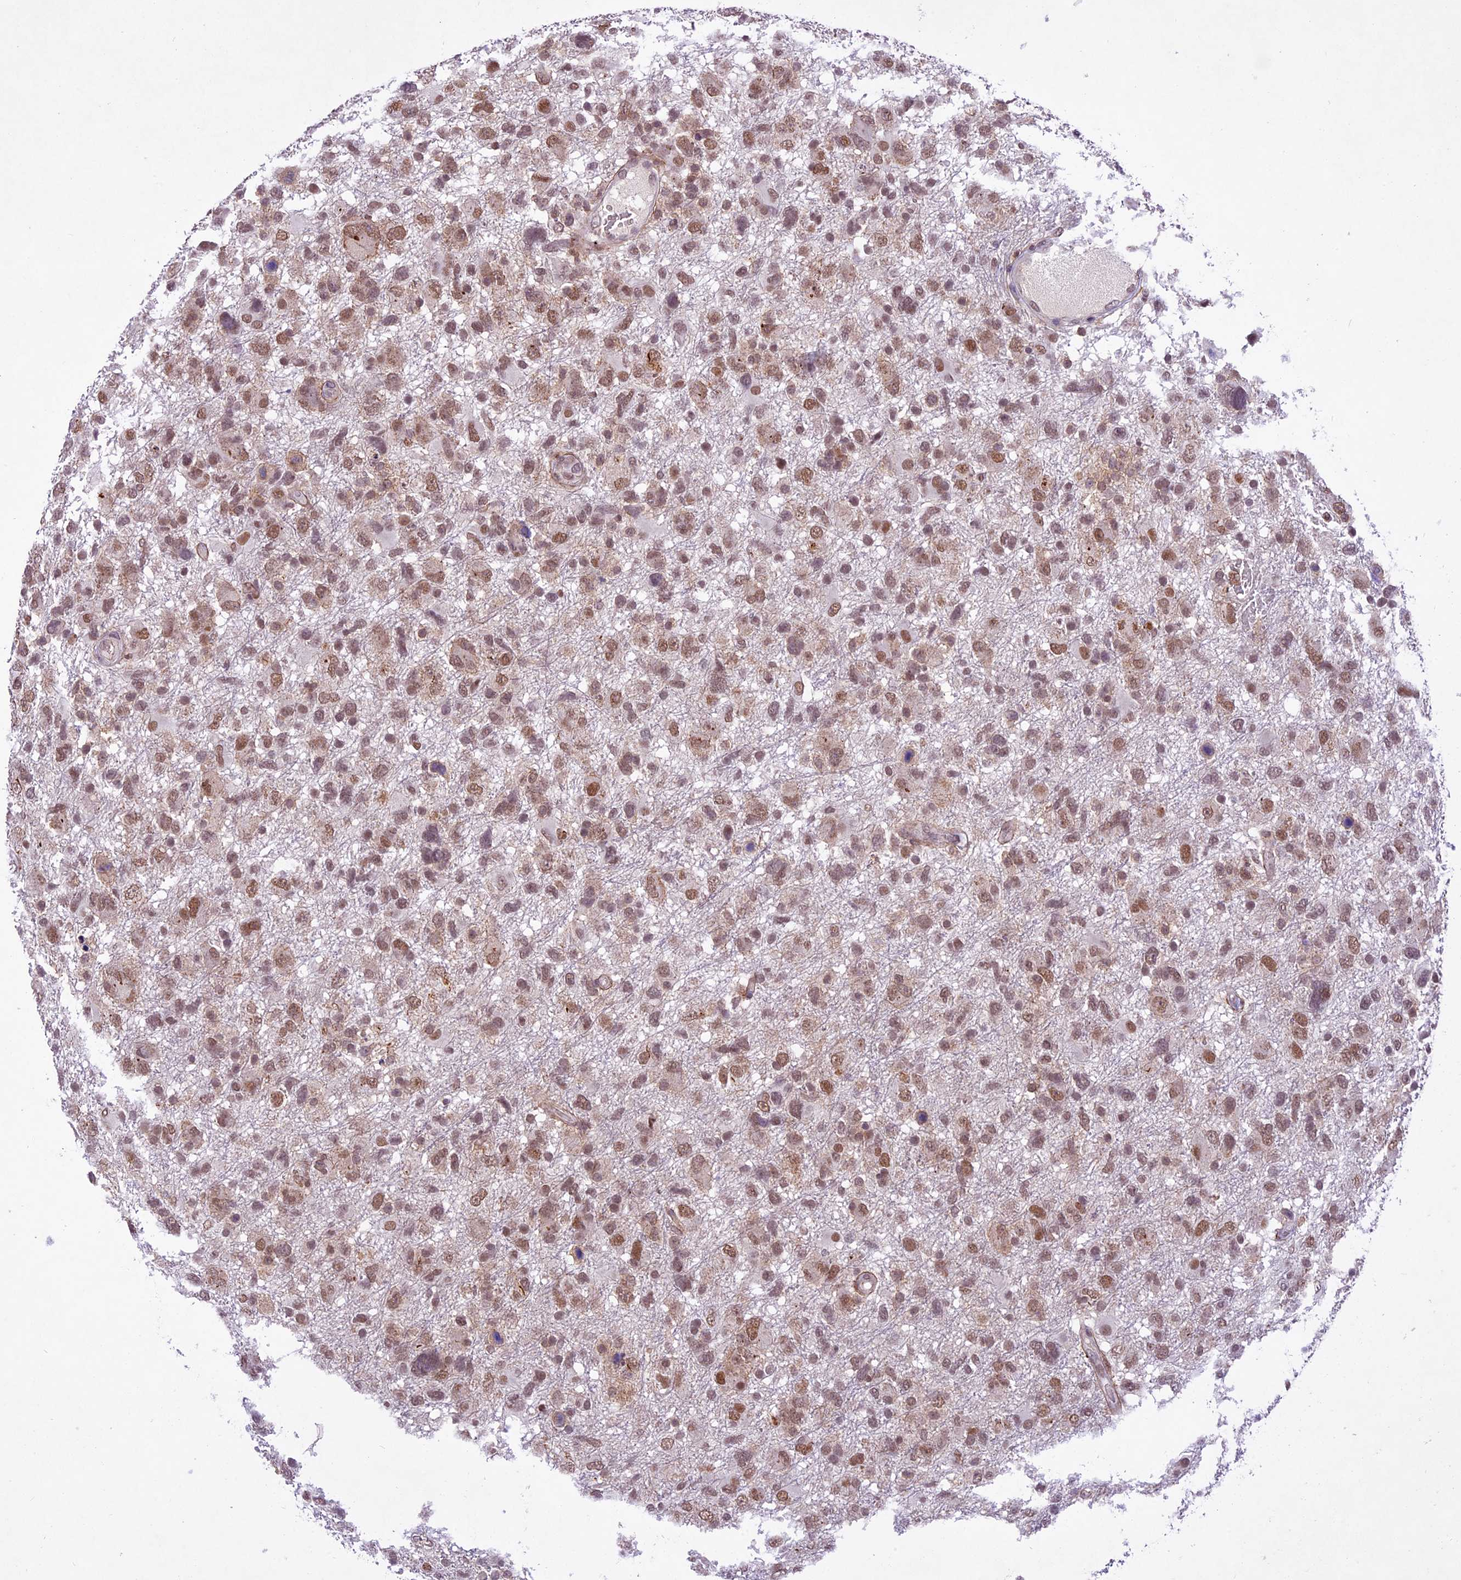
{"staining": {"intensity": "moderate", "quantity": ">75%", "location": "nuclear"}, "tissue": "glioma", "cell_type": "Tumor cells", "image_type": "cancer", "snomed": [{"axis": "morphology", "description": "Glioma, malignant, High grade"}, {"axis": "topography", "description": "Brain"}], "caption": "An IHC image of tumor tissue is shown. Protein staining in brown shows moderate nuclear positivity in glioma within tumor cells. The staining was performed using DAB (3,3'-diaminobenzidine) to visualize the protein expression in brown, while the nuclei were stained in blue with hematoxylin (Magnification: 20x).", "gene": "SHKBP1", "patient": {"sex": "male", "age": 61}}